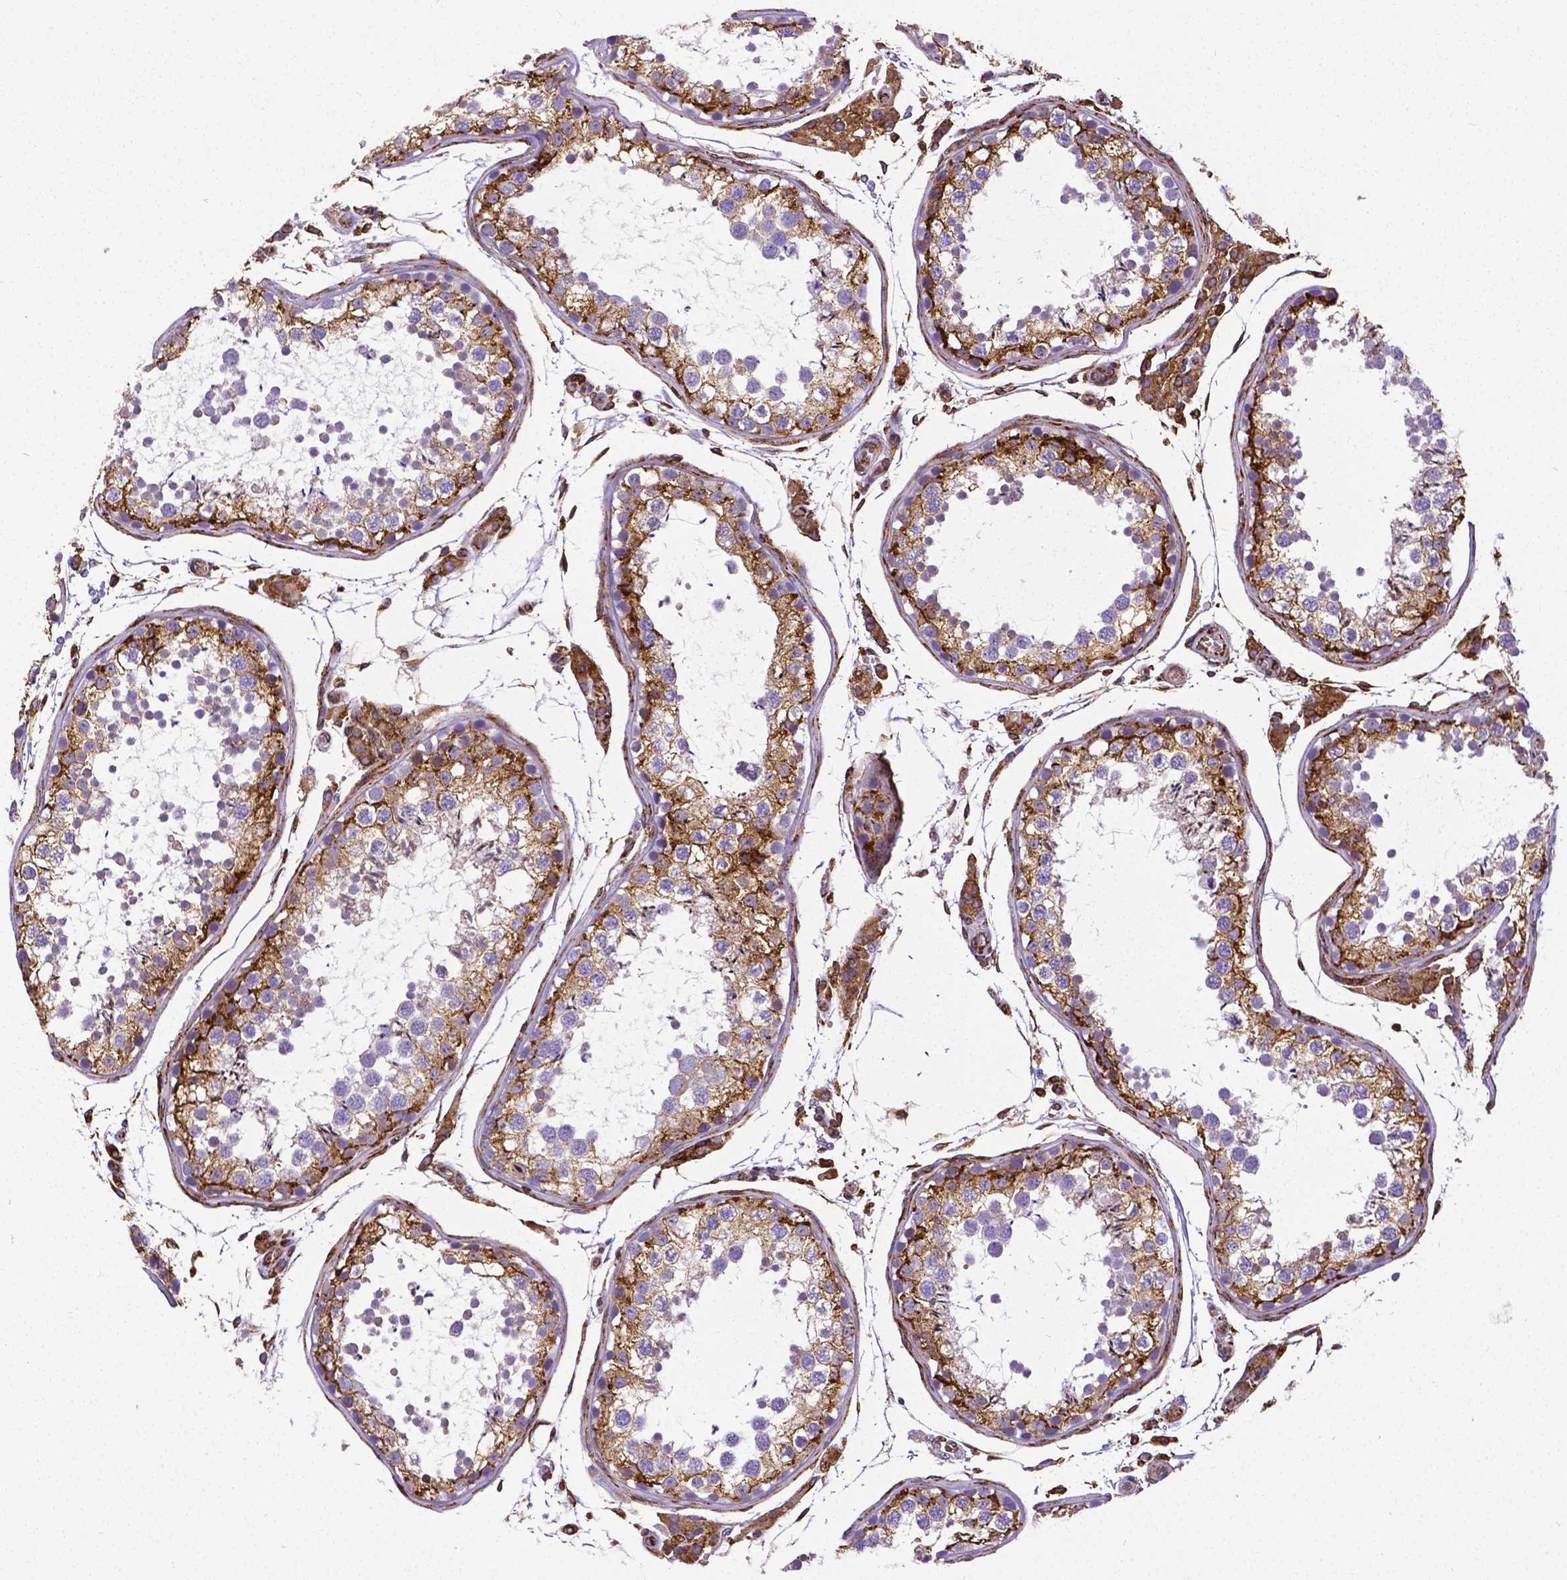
{"staining": {"intensity": "moderate", "quantity": "25%-75%", "location": "cytoplasmic/membranous"}, "tissue": "testis", "cell_type": "Cells in seminiferous ducts", "image_type": "normal", "snomed": [{"axis": "morphology", "description": "Normal tissue, NOS"}, {"axis": "topography", "description": "Testis"}], "caption": "Benign testis displays moderate cytoplasmic/membranous expression in about 25%-75% of cells in seminiferous ducts, visualized by immunohistochemistry.", "gene": "MTDH", "patient": {"sex": "male", "age": 29}}